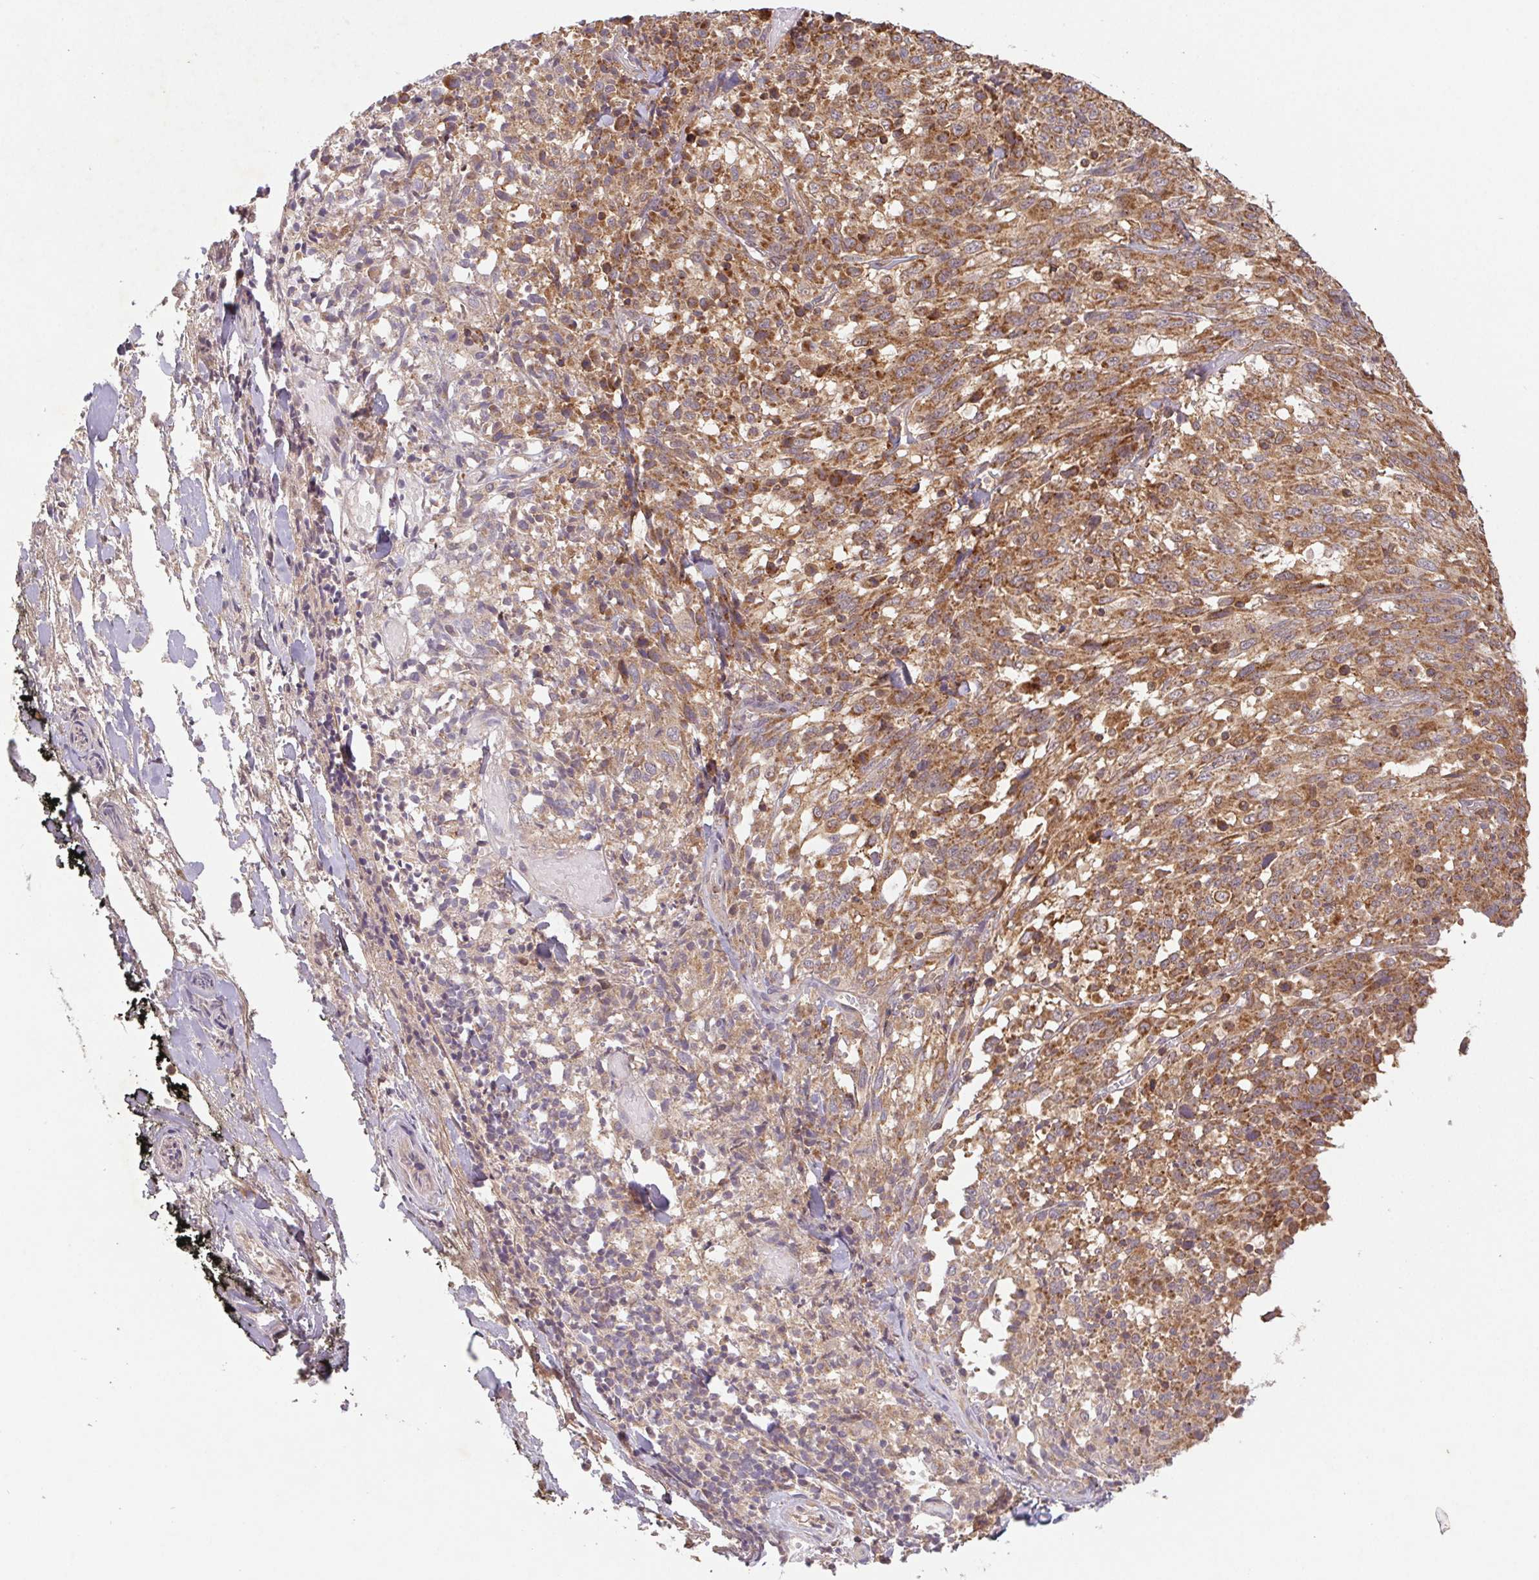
{"staining": {"intensity": "moderate", "quantity": ">75%", "location": "cytoplasmic/membranous"}, "tissue": "melanoma", "cell_type": "Tumor cells", "image_type": "cancer", "snomed": [{"axis": "morphology", "description": "Malignant melanoma, NOS"}, {"axis": "topography", "description": "Skin"}], "caption": "Human melanoma stained with a brown dye reveals moderate cytoplasmic/membranous positive staining in about >75% of tumor cells.", "gene": "MTHFD1", "patient": {"sex": "female", "age": 91}}